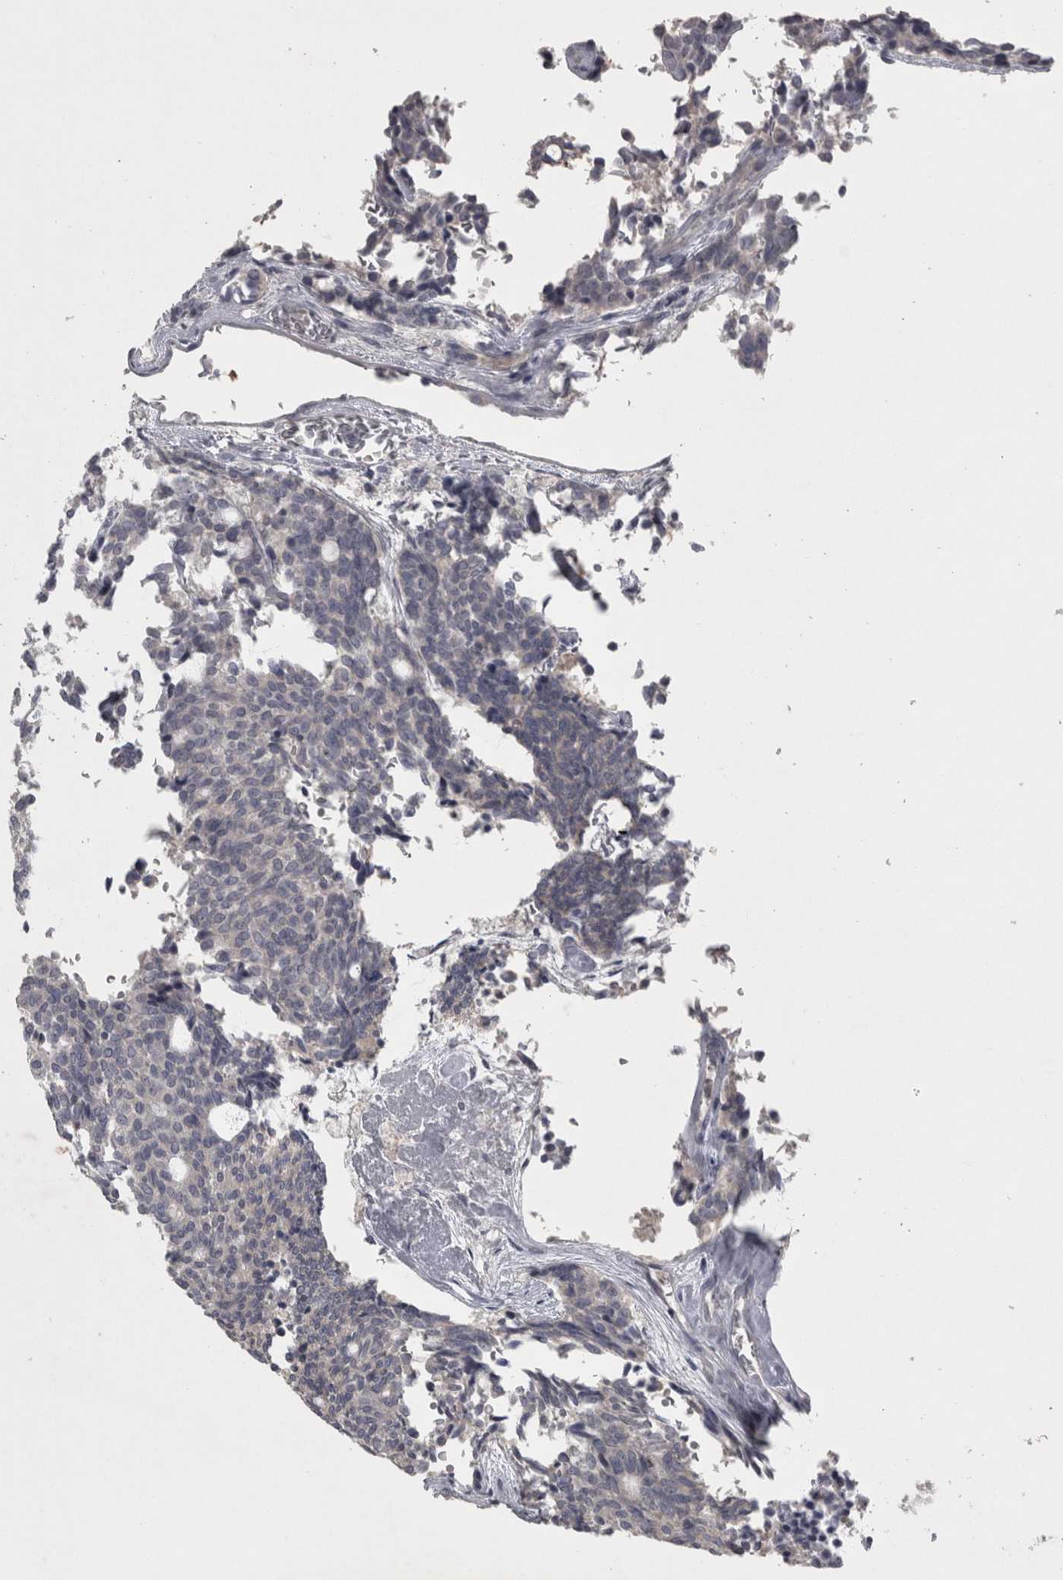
{"staining": {"intensity": "negative", "quantity": "none", "location": "none"}, "tissue": "carcinoid", "cell_type": "Tumor cells", "image_type": "cancer", "snomed": [{"axis": "morphology", "description": "Carcinoid, malignant, NOS"}, {"axis": "topography", "description": "Pancreas"}], "caption": "Image shows no protein expression in tumor cells of carcinoid (malignant) tissue. (DAB (3,3'-diaminobenzidine) immunohistochemistry with hematoxylin counter stain).", "gene": "ENPP7", "patient": {"sex": "female", "age": 54}}